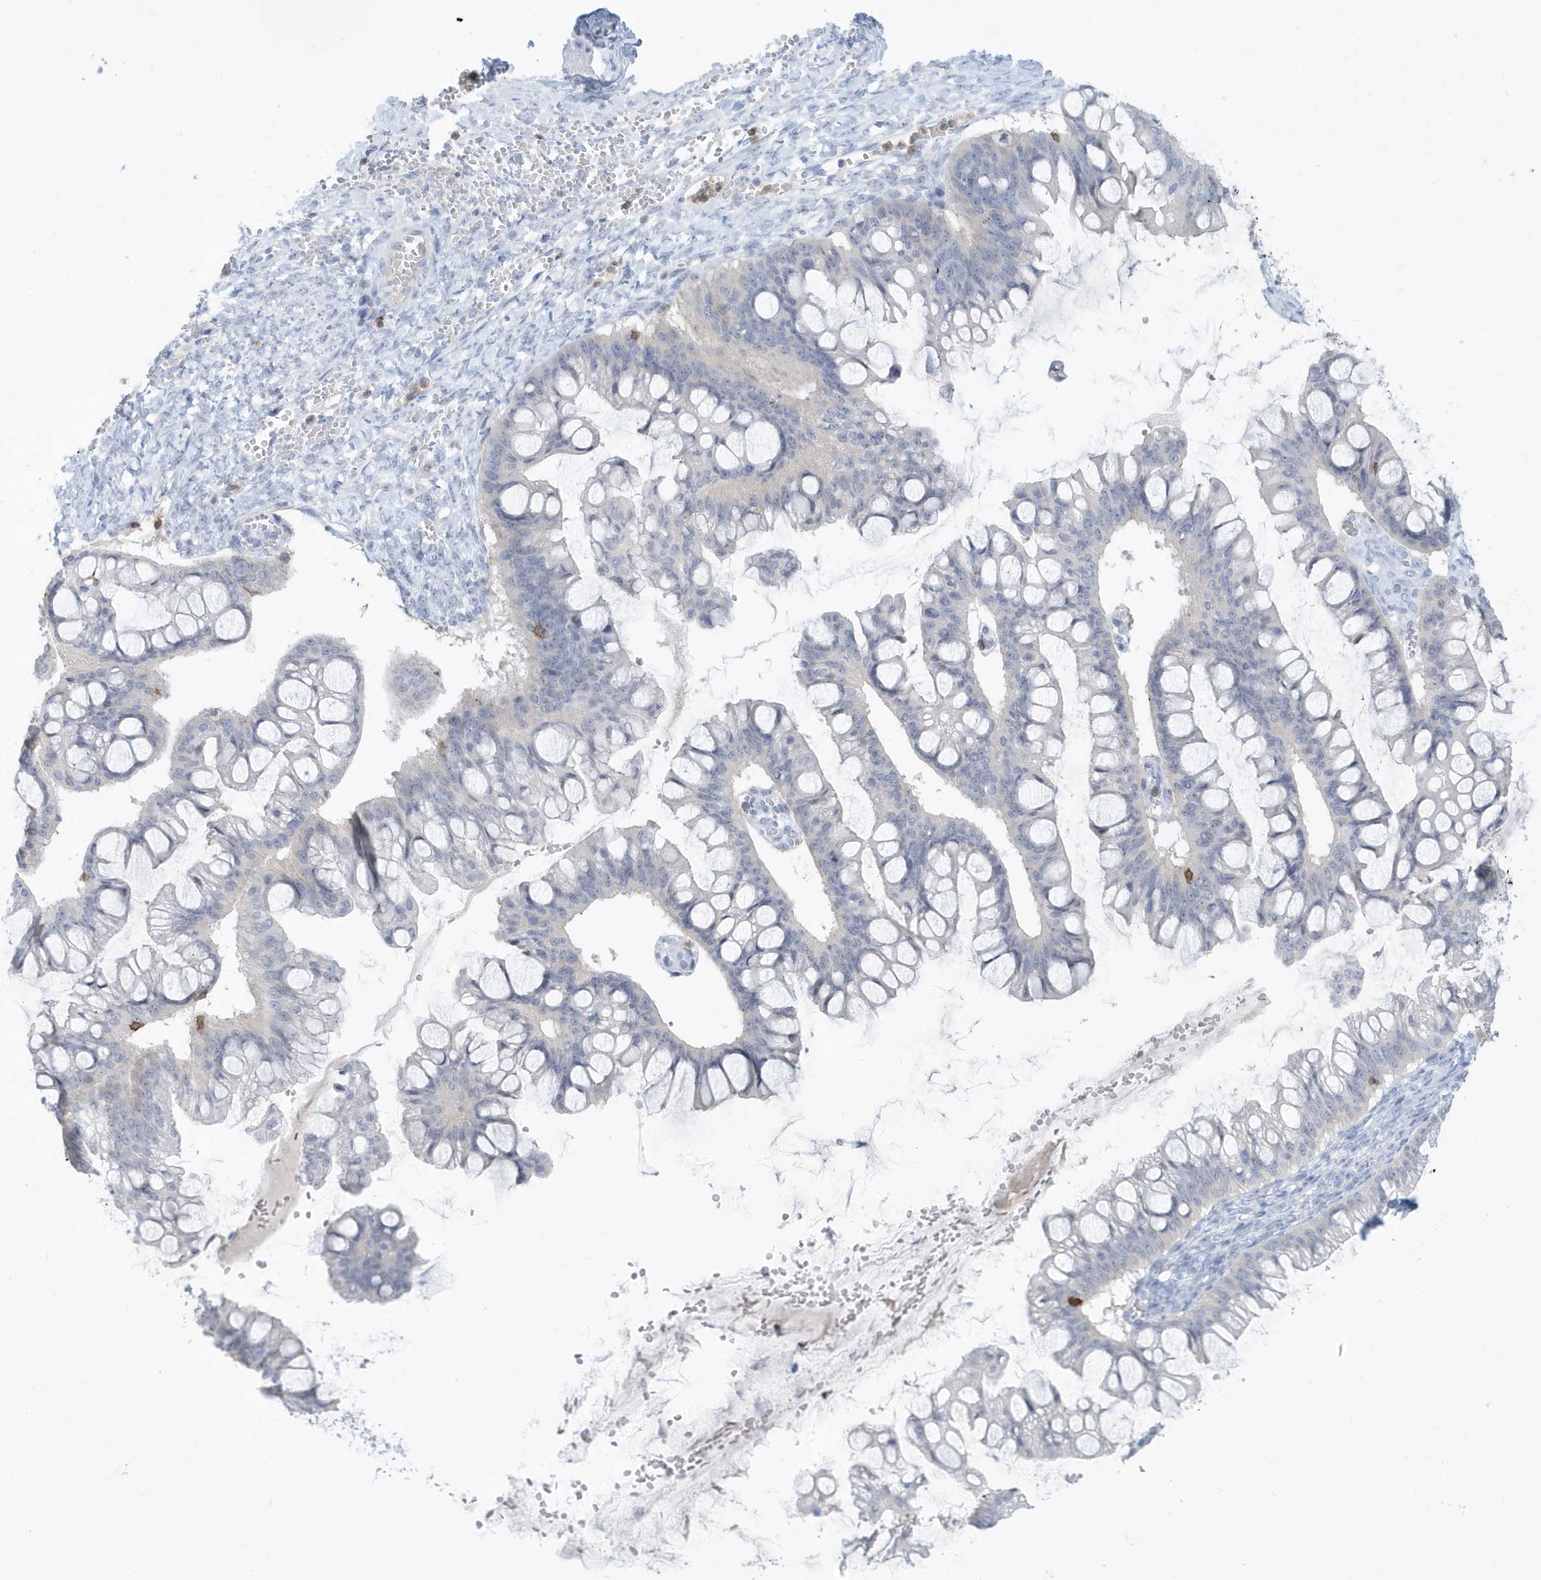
{"staining": {"intensity": "negative", "quantity": "none", "location": "none"}, "tissue": "ovarian cancer", "cell_type": "Tumor cells", "image_type": "cancer", "snomed": [{"axis": "morphology", "description": "Cystadenocarcinoma, mucinous, NOS"}, {"axis": "topography", "description": "Ovary"}], "caption": "Immunohistochemistry (IHC) of ovarian cancer (mucinous cystadenocarcinoma) exhibits no staining in tumor cells. (Immunohistochemistry (IHC), brightfield microscopy, high magnification).", "gene": "PSD4", "patient": {"sex": "female", "age": 73}}